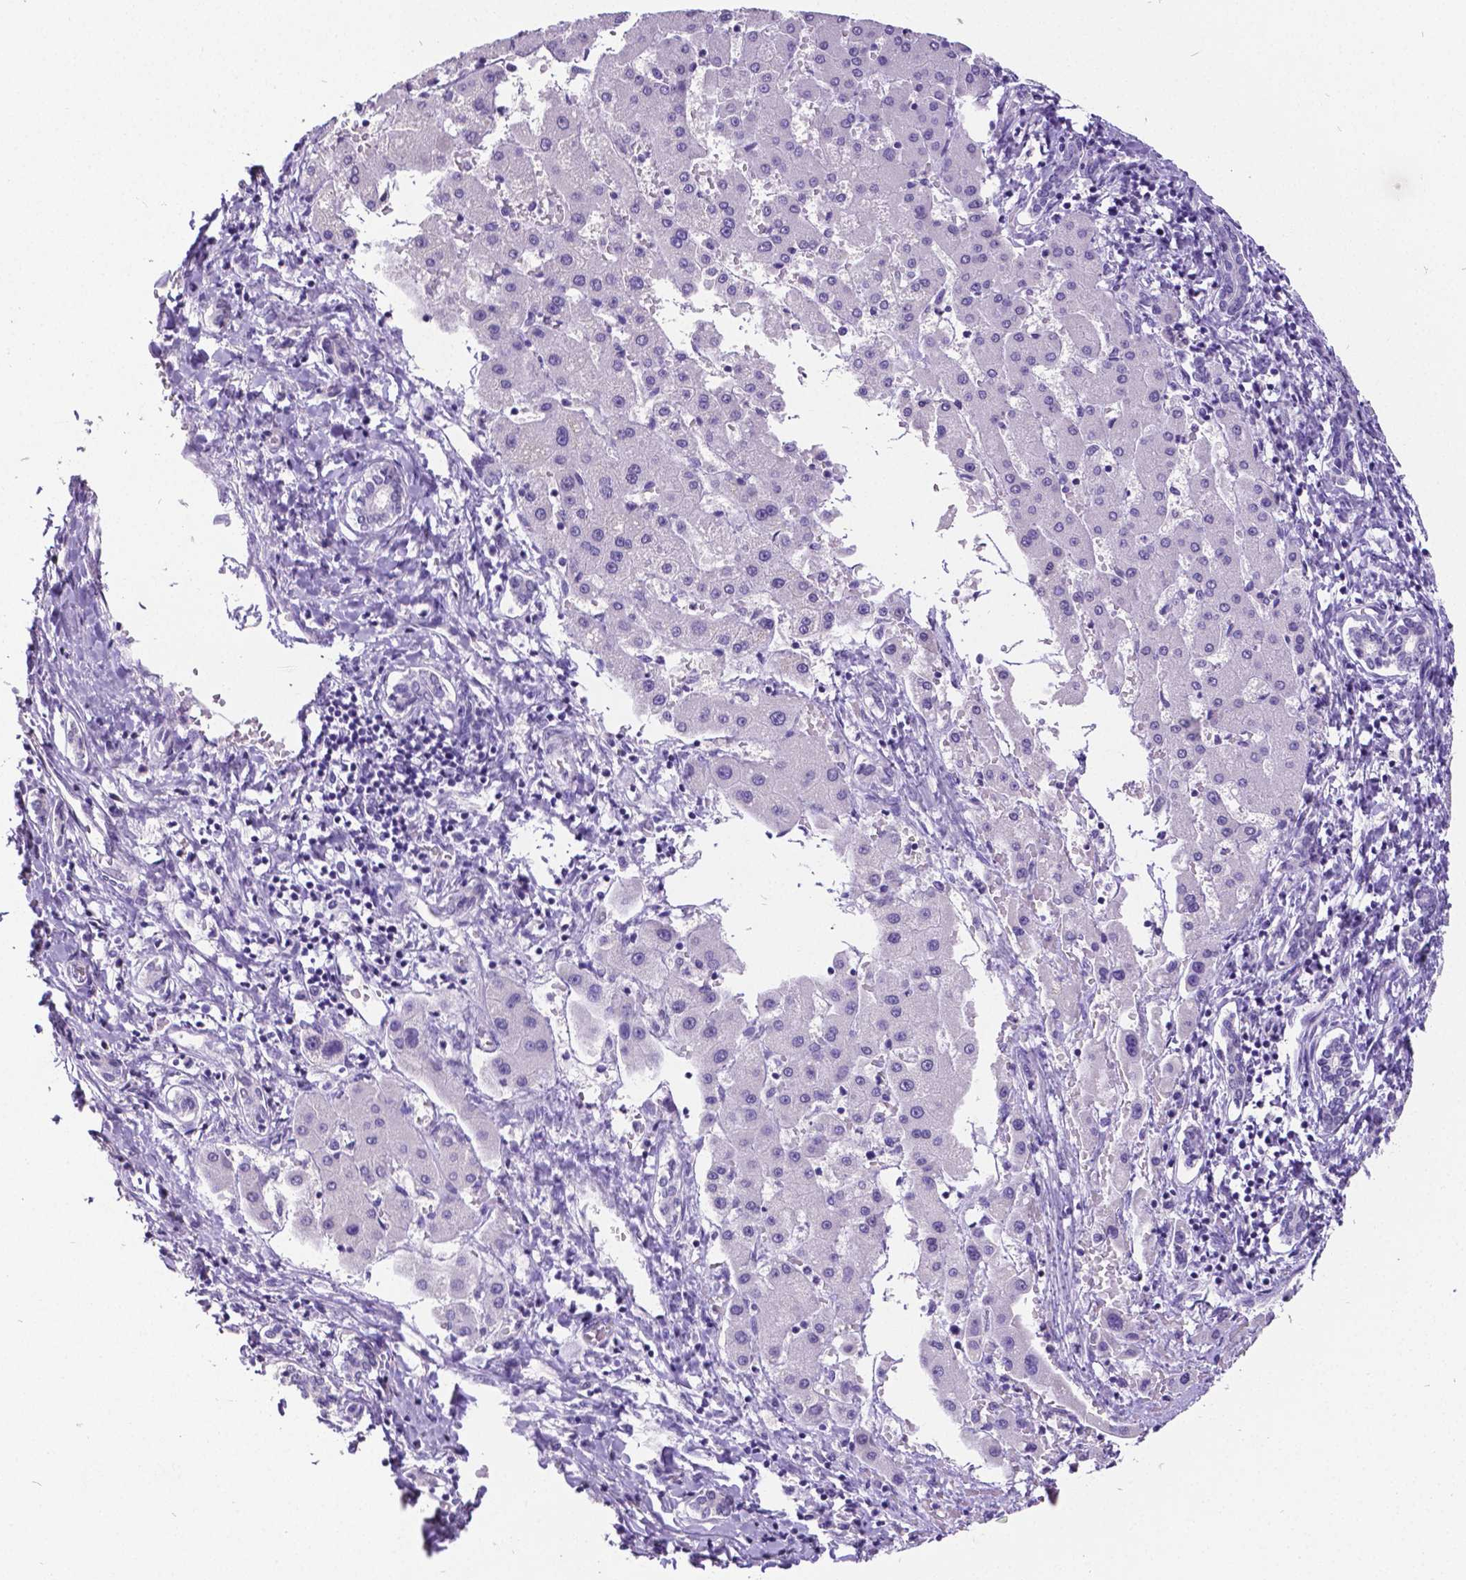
{"staining": {"intensity": "negative", "quantity": "none", "location": "none"}, "tissue": "liver cancer", "cell_type": "Tumor cells", "image_type": "cancer", "snomed": [{"axis": "morphology", "description": "Carcinoma, Hepatocellular, NOS"}, {"axis": "topography", "description": "Liver"}], "caption": "This is a photomicrograph of immunohistochemistry staining of liver hepatocellular carcinoma, which shows no expression in tumor cells.", "gene": "SATB2", "patient": {"sex": "male", "age": 40}}